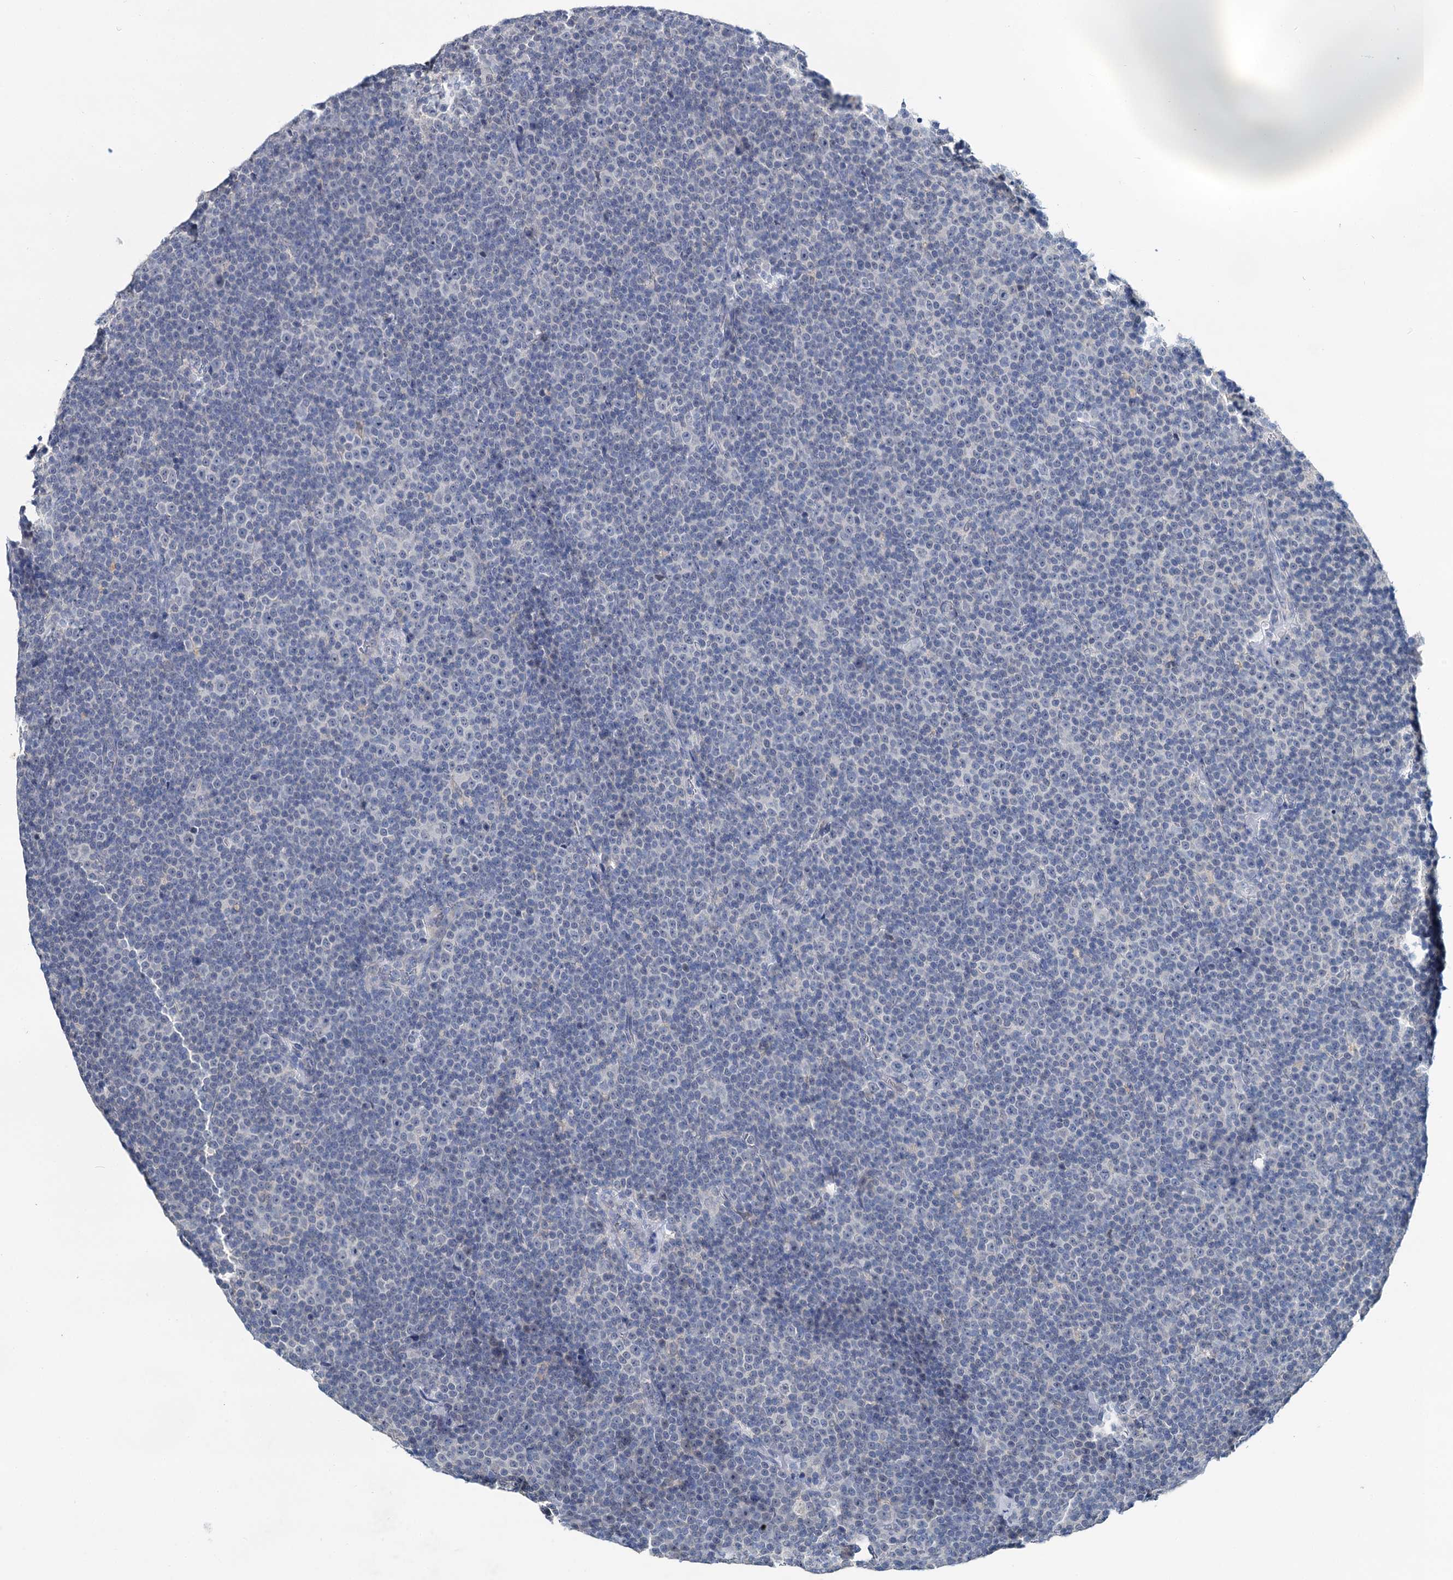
{"staining": {"intensity": "negative", "quantity": "none", "location": "none"}, "tissue": "lymphoma", "cell_type": "Tumor cells", "image_type": "cancer", "snomed": [{"axis": "morphology", "description": "Malignant lymphoma, non-Hodgkin's type, Low grade"}, {"axis": "topography", "description": "Lymph node"}], "caption": "High power microscopy histopathology image of an immunohistochemistry histopathology image of lymphoma, revealing no significant positivity in tumor cells.", "gene": "ANKRD42", "patient": {"sex": "female", "age": 67}}